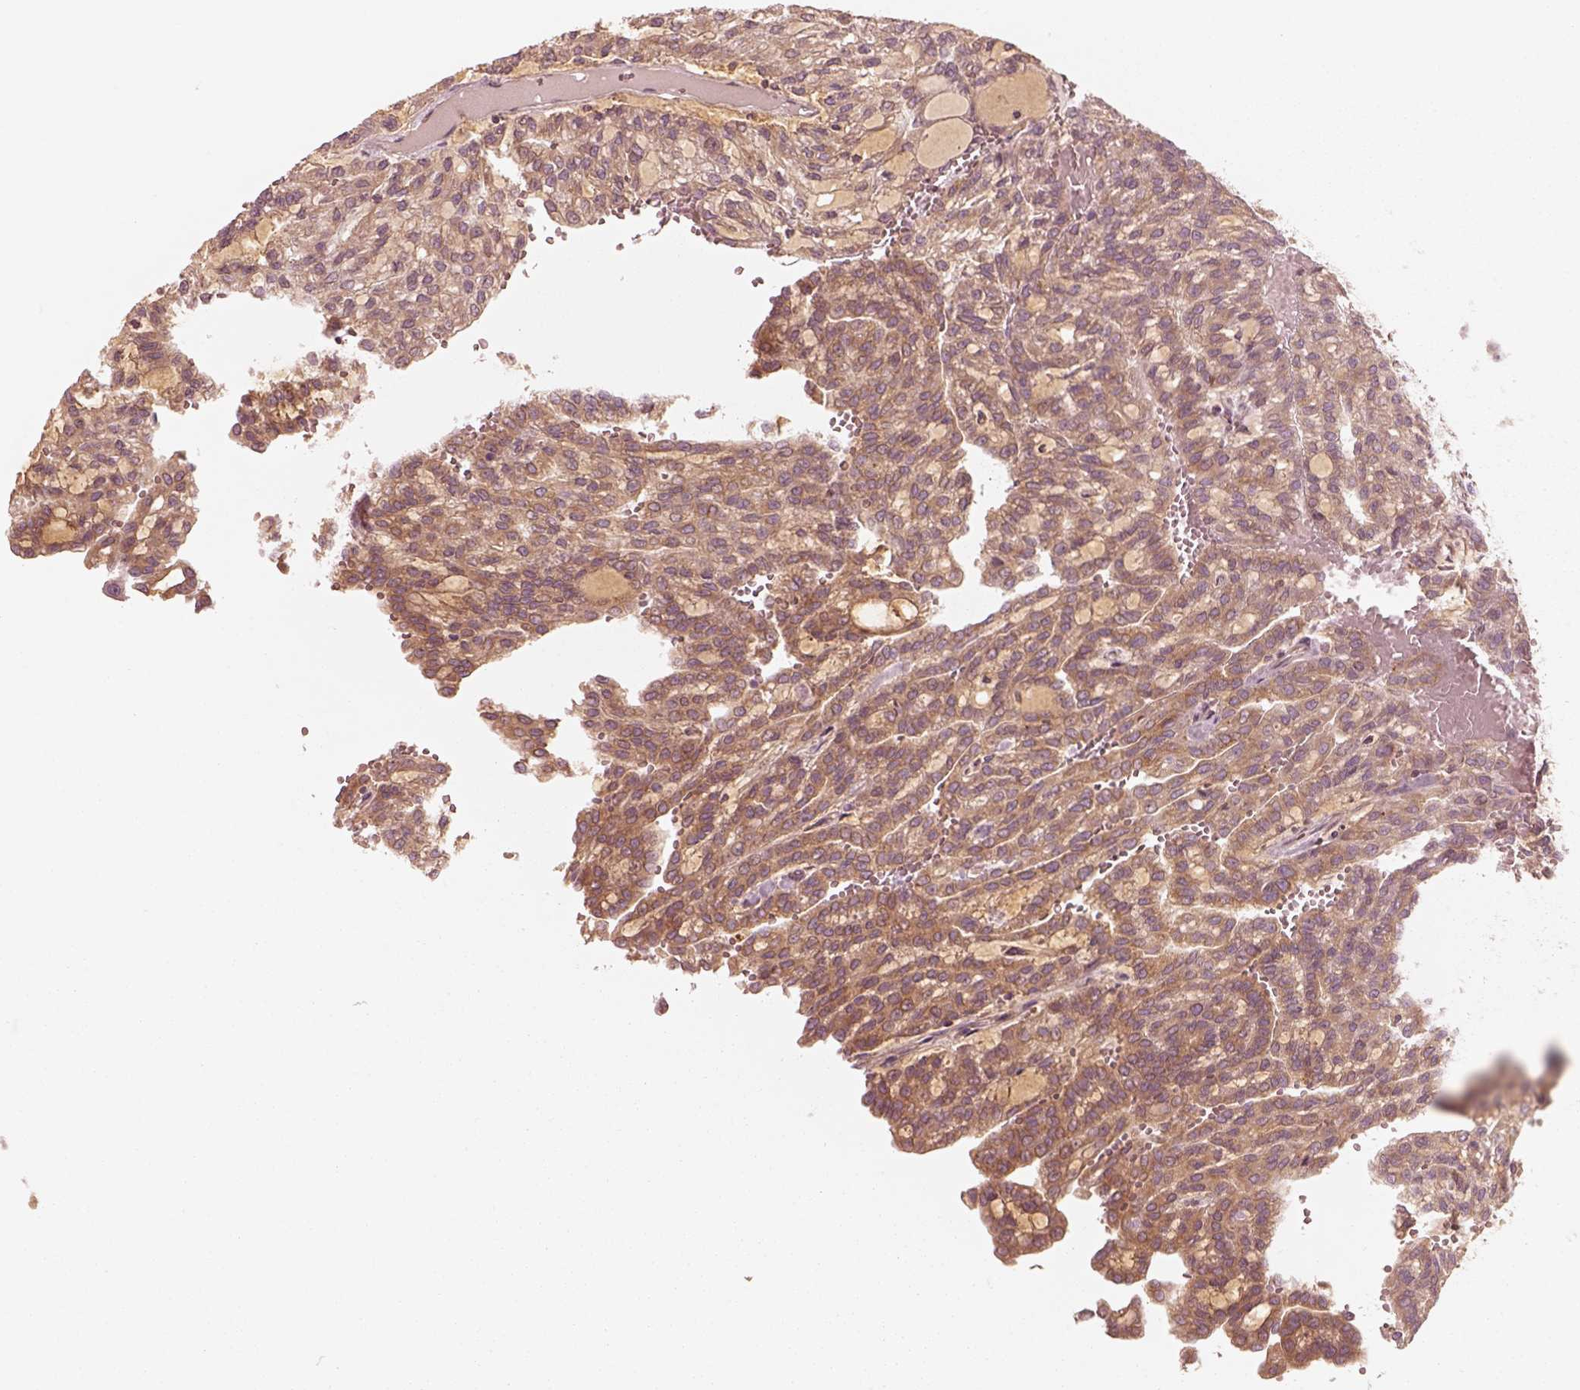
{"staining": {"intensity": "moderate", "quantity": ">75%", "location": "cytoplasmic/membranous"}, "tissue": "renal cancer", "cell_type": "Tumor cells", "image_type": "cancer", "snomed": [{"axis": "morphology", "description": "Adenocarcinoma, NOS"}, {"axis": "topography", "description": "Kidney"}], "caption": "Protein staining of renal cancer tissue demonstrates moderate cytoplasmic/membranous staining in approximately >75% of tumor cells. (Stains: DAB (3,3'-diaminobenzidine) in brown, nuclei in blue, Microscopy: brightfield microscopy at high magnification).", "gene": "CNOT2", "patient": {"sex": "male", "age": 63}}